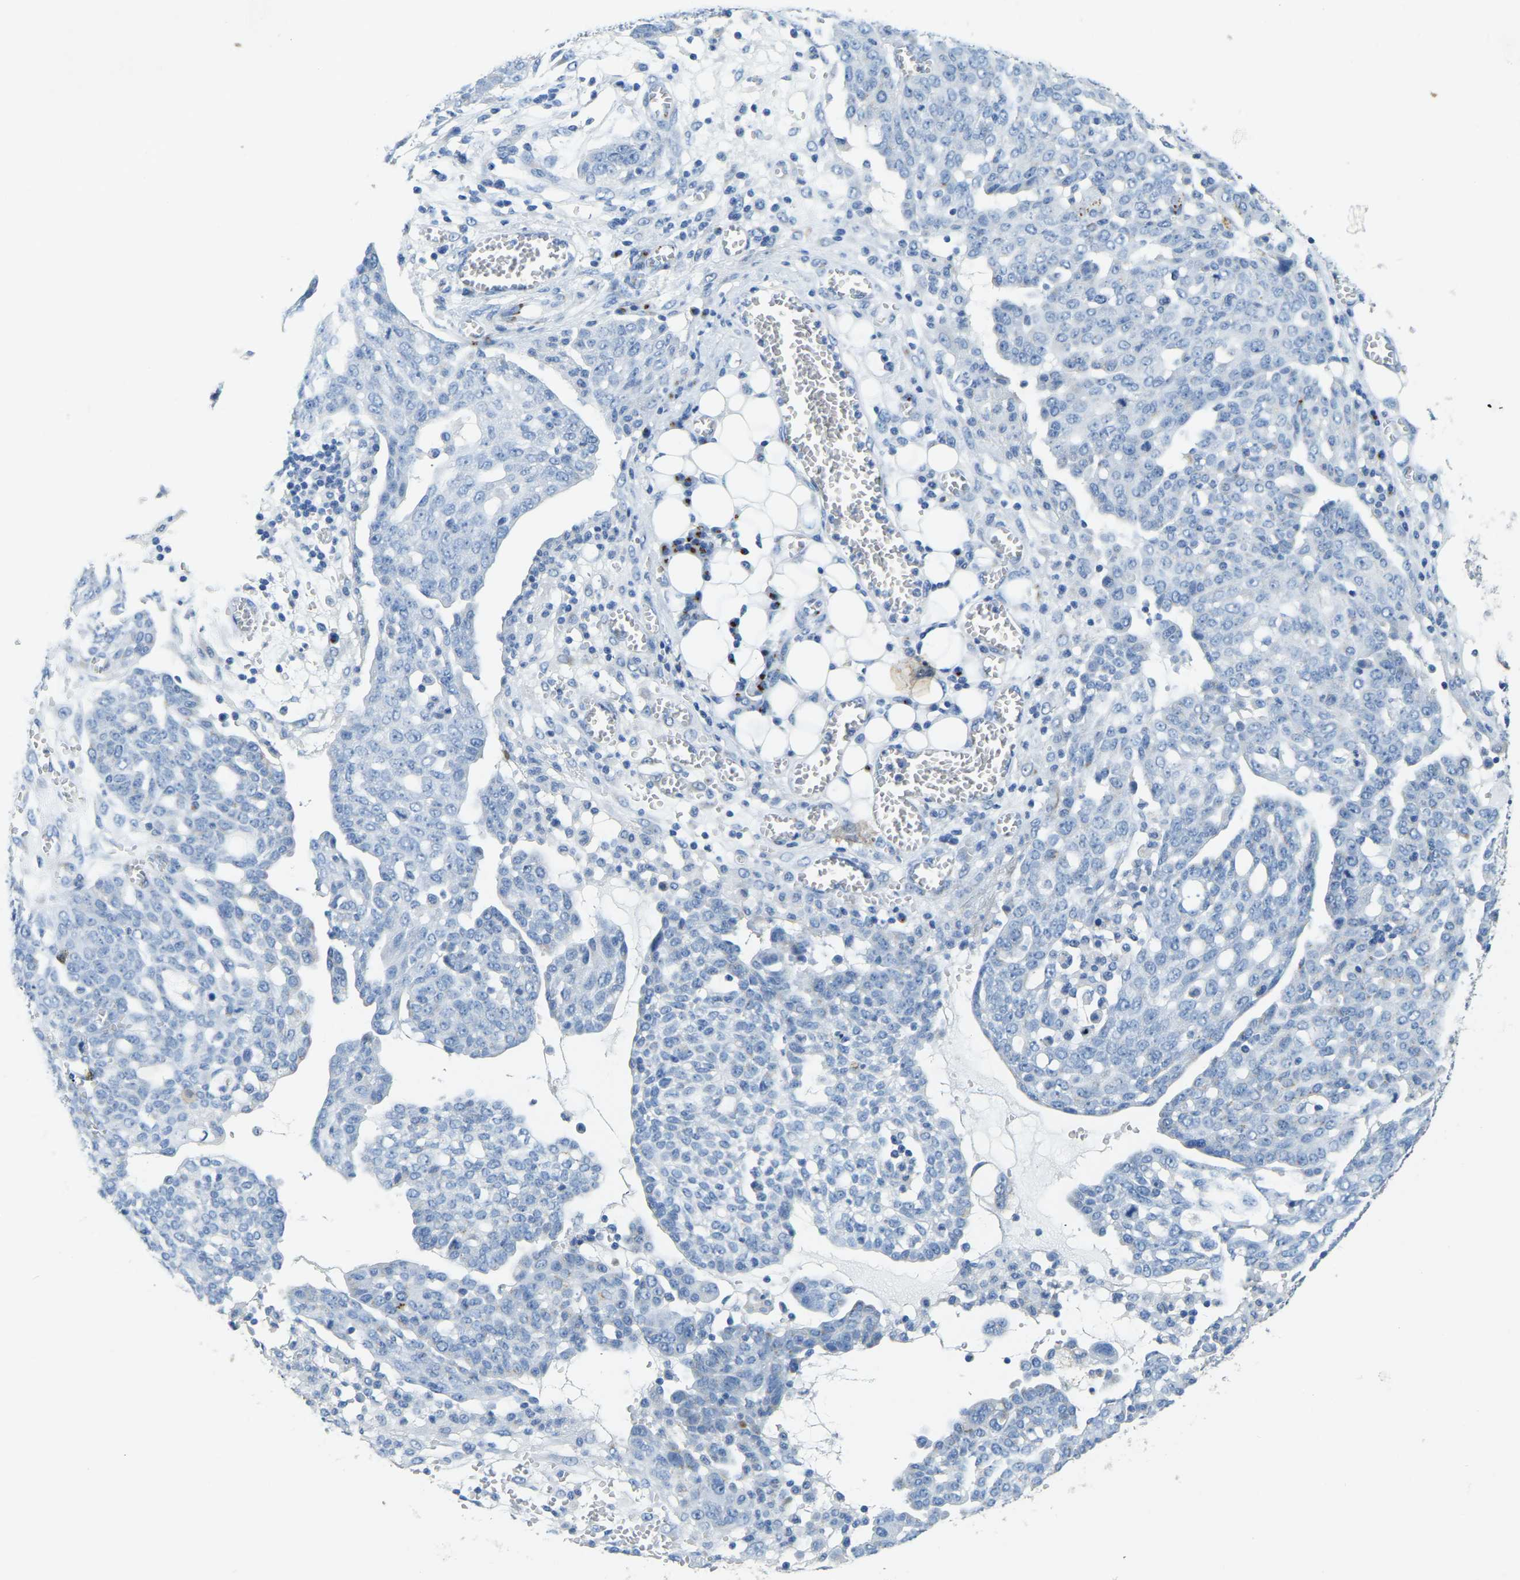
{"staining": {"intensity": "negative", "quantity": "none", "location": "none"}, "tissue": "ovarian cancer", "cell_type": "Tumor cells", "image_type": "cancer", "snomed": [{"axis": "morphology", "description": "Cystadenocarcinoma, serous, NOS"}, {"axis": "topography", "description": "Soft tissue"}, {"axis": "topography", "description": "Ovary"}], "caption": "The image exhibits no staining of tumor cells in ovarian serous cystadenocarcinoma.", "gene": "FAM174A", "patient": {"sex": "female", "age": 57}}